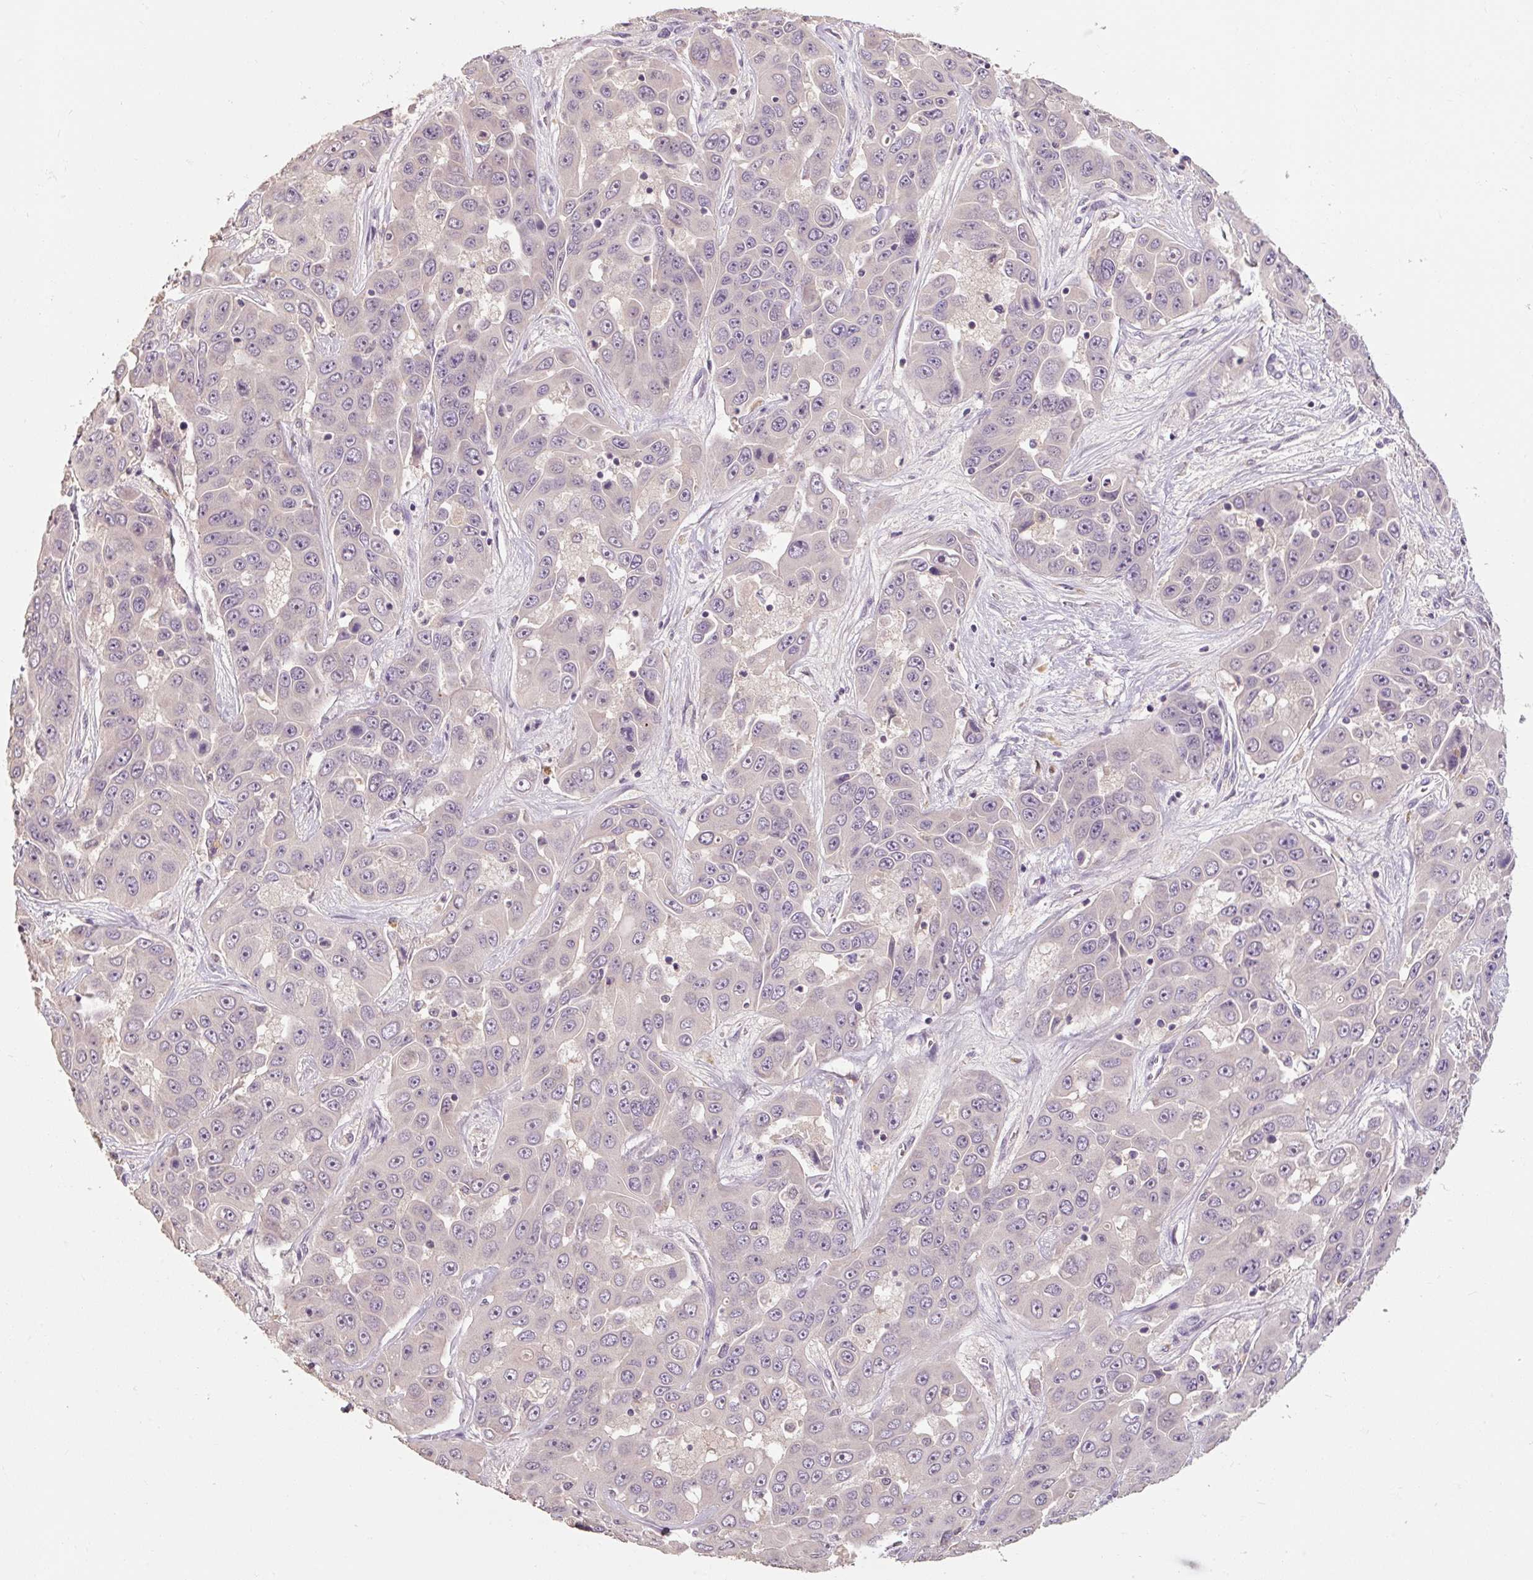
{"staining": {"intensity": "negative", "quantity": "none", "location": "none"}, "tissue": "liver cancer", "cell_type": "Tumor cells", "image_type": "cancer", "snomed": [{"axis": "morphology", "description": "Cholangiocarcinoma"}, {"axis": "topography", "description": "Liver"}], "caption": "Liver cholangiocarcinoma was stained to show a protein in brown. There is no significant staining in tumor cells. (Brightfield microscopy of DAB (3,3'-diaminobenzidine) IHC at high magnification).", "gene": "CFAP65", "patient": {"sex": "female", "age": 52}}